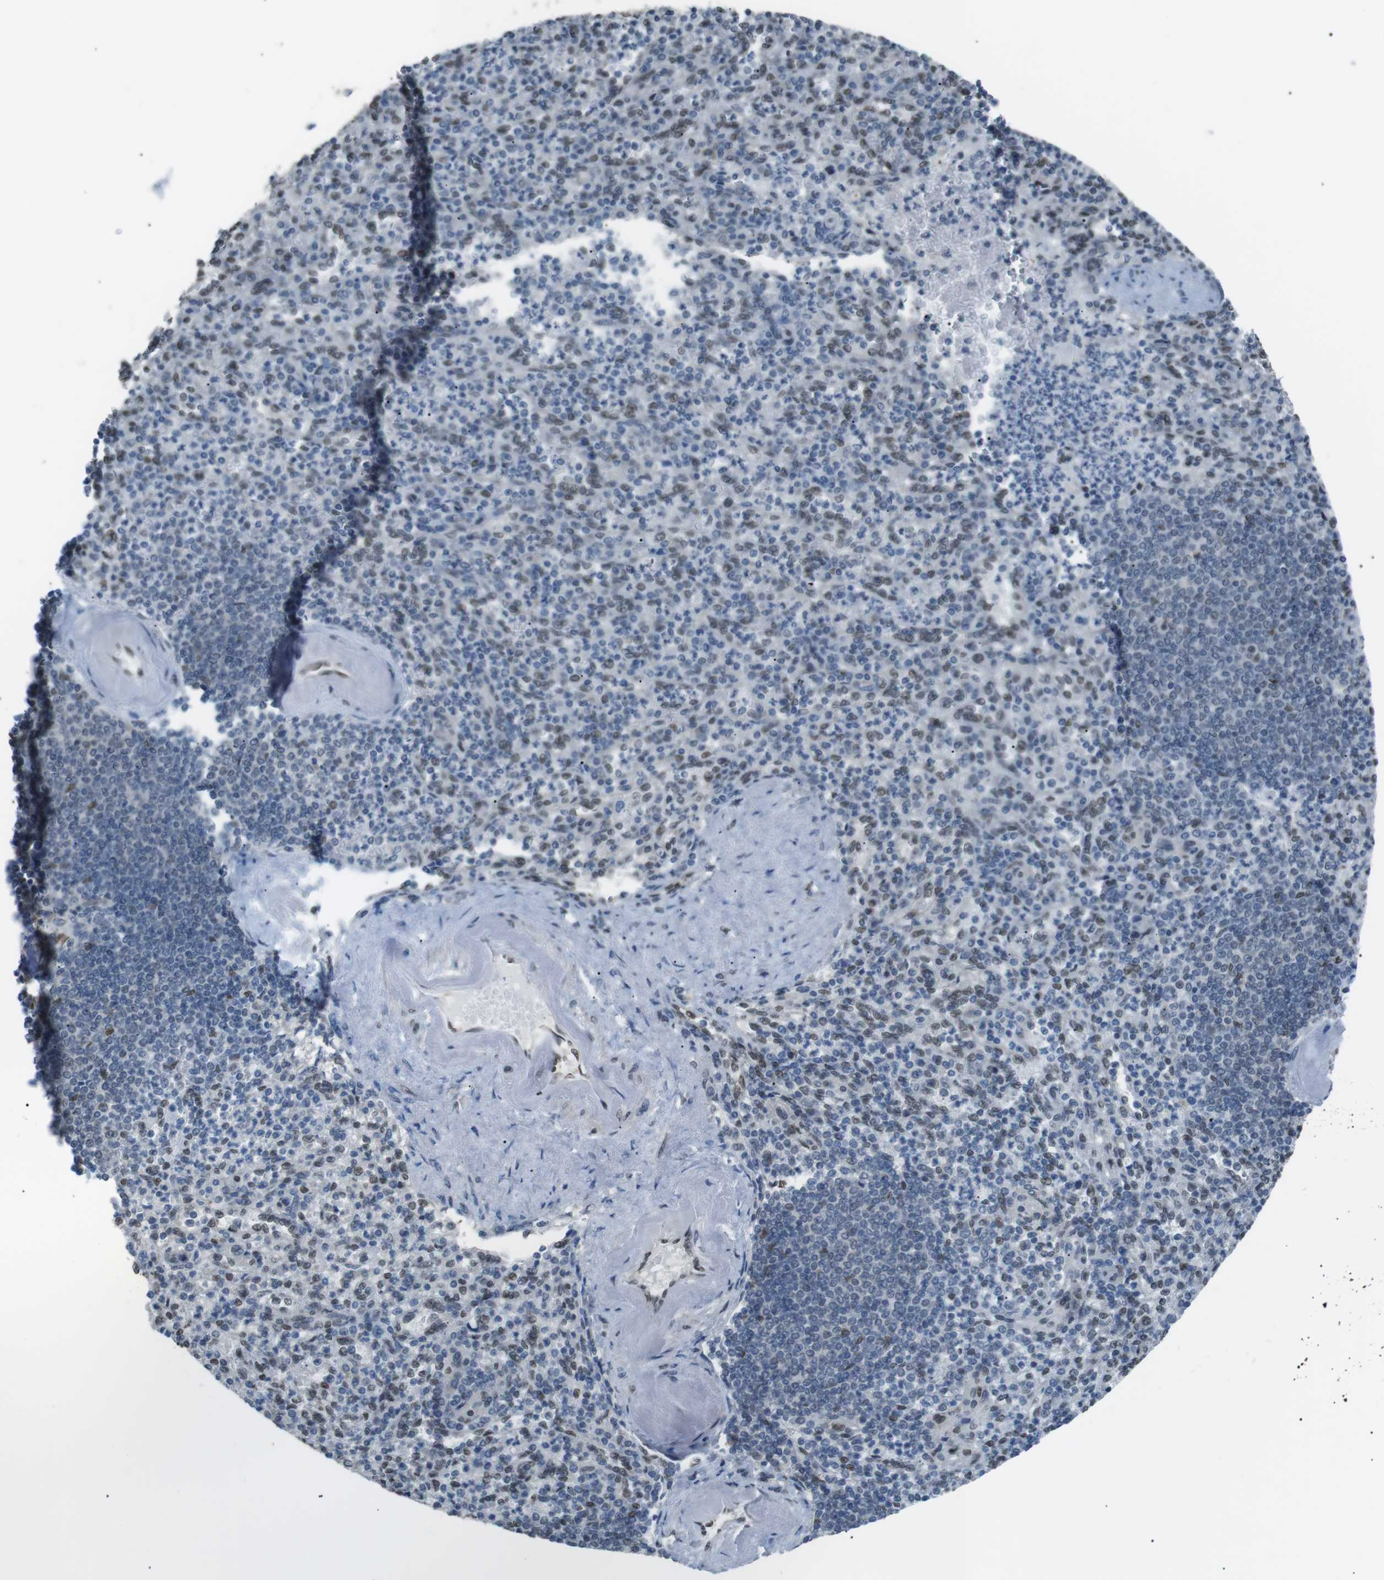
{"staining": {"intensity": "weak", "quantity": "25%-75%", "location": "nuclear"}, "tissue": "spleen", "cell_type": "Cells in red pulp", "image_type": "normal", "snomed": [{"axis": "morphology", "description": "Normal tissue, NOS"}, {"axis": "topography", "description": "Spleen"}], "caption": "A brown stain shows weak nuclear staining of a protein in cells in red pulp of normal human spleen.", "gene": "SRPK2", "patient": {"sex": "female", "age": 74}}